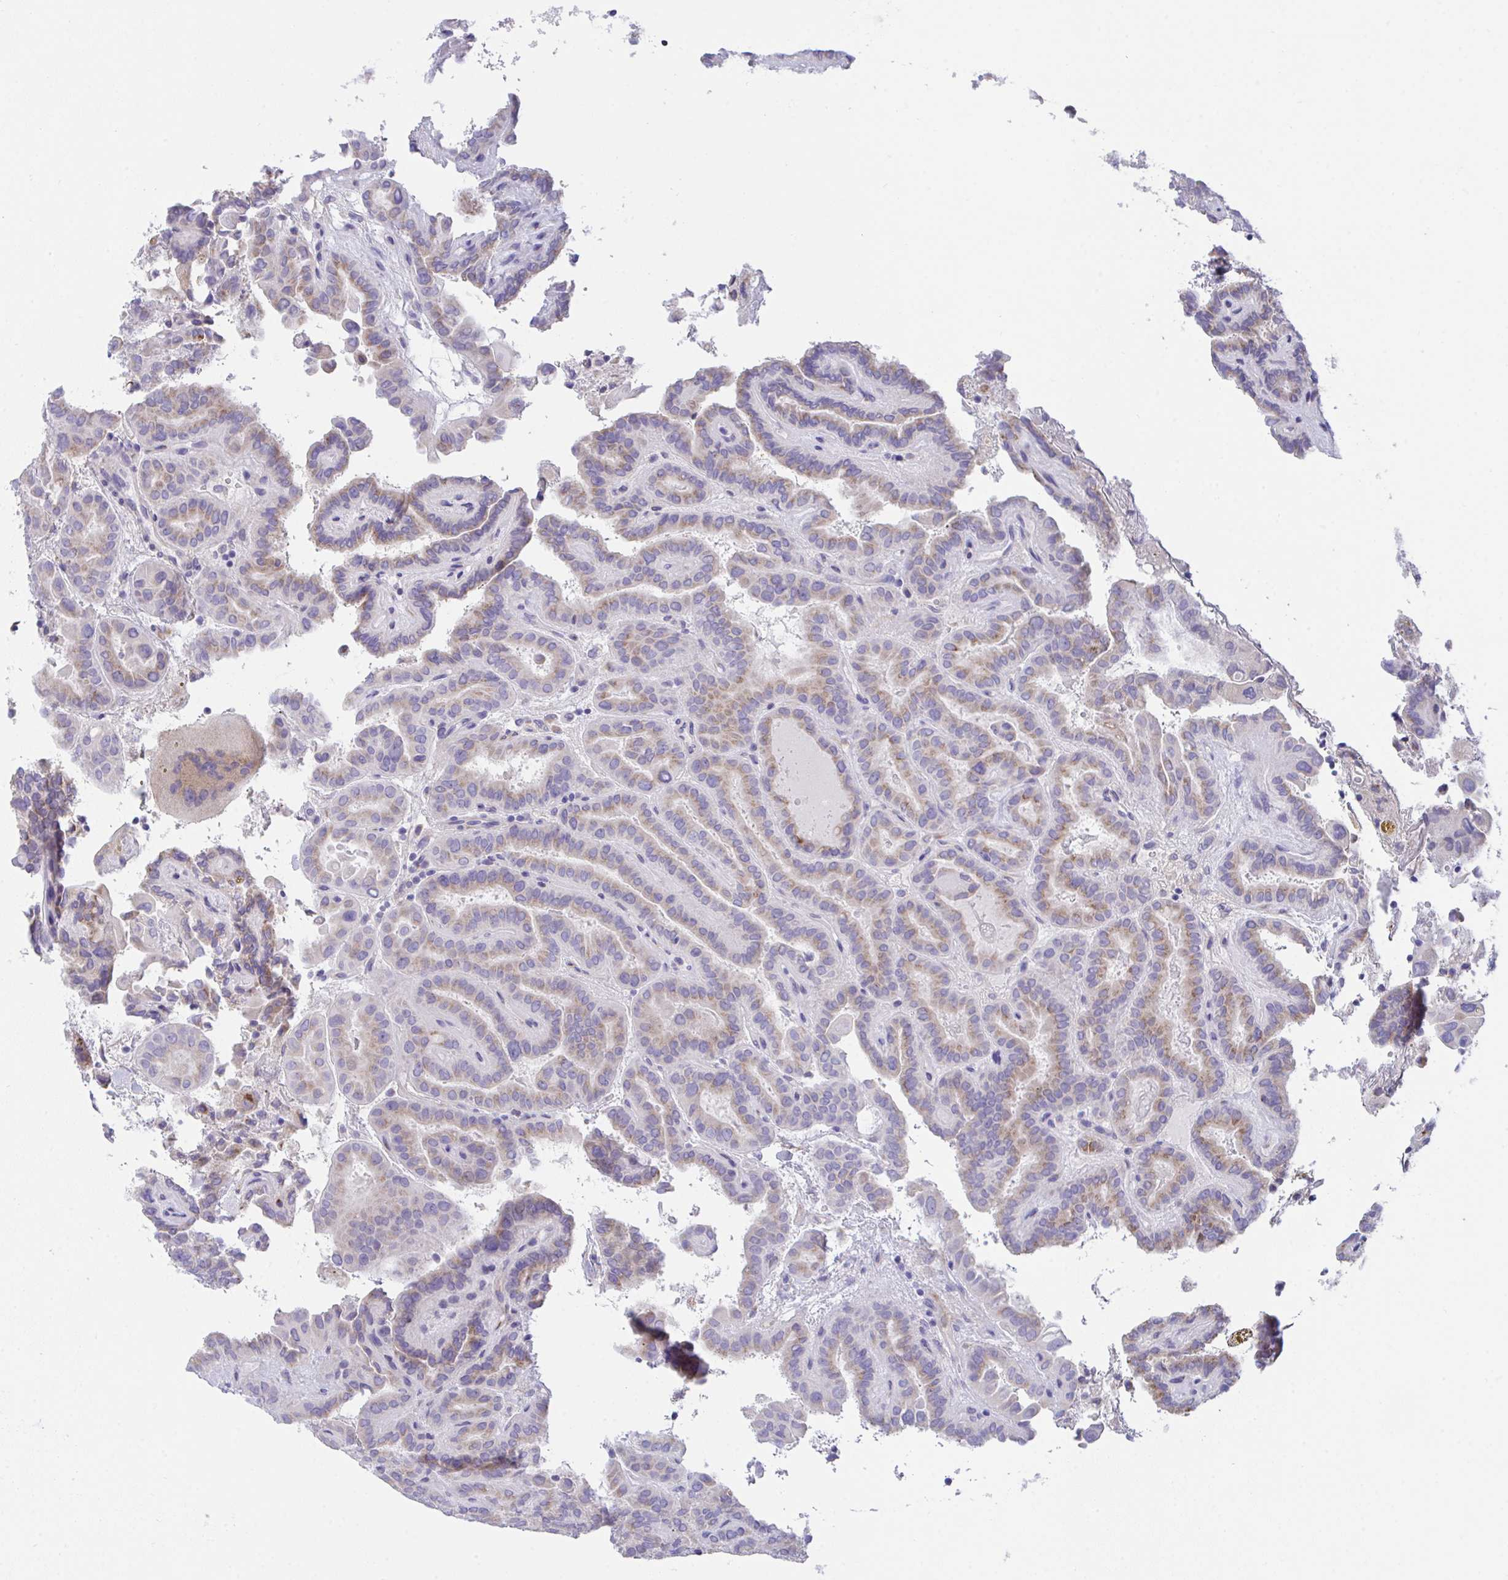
{"staining": {"intensity": "moderate", "quantity": "<25%", "location": "cytoplasmic/membranous"}, "tissue": "thyroid cancer", "cell_type": "Tumor cells", "image_type": "cancer", "snomed": [{"axis": "morphology", "description": "Papillary adenocarcinoma, NOS"}, {"axis": "topography", "description": "Thyroid gland"}], "caption": "High-power microscopy captured an immunohistochemistry (IHC) histopathology image of thyroid cancer (papillary adenocarcinoma), revealing moderate cytoplasmic/membranous positivity in approximately <25% of tumor cells.", "gene": "MIA3", "patient": {"sex": "female", "age": 46}}